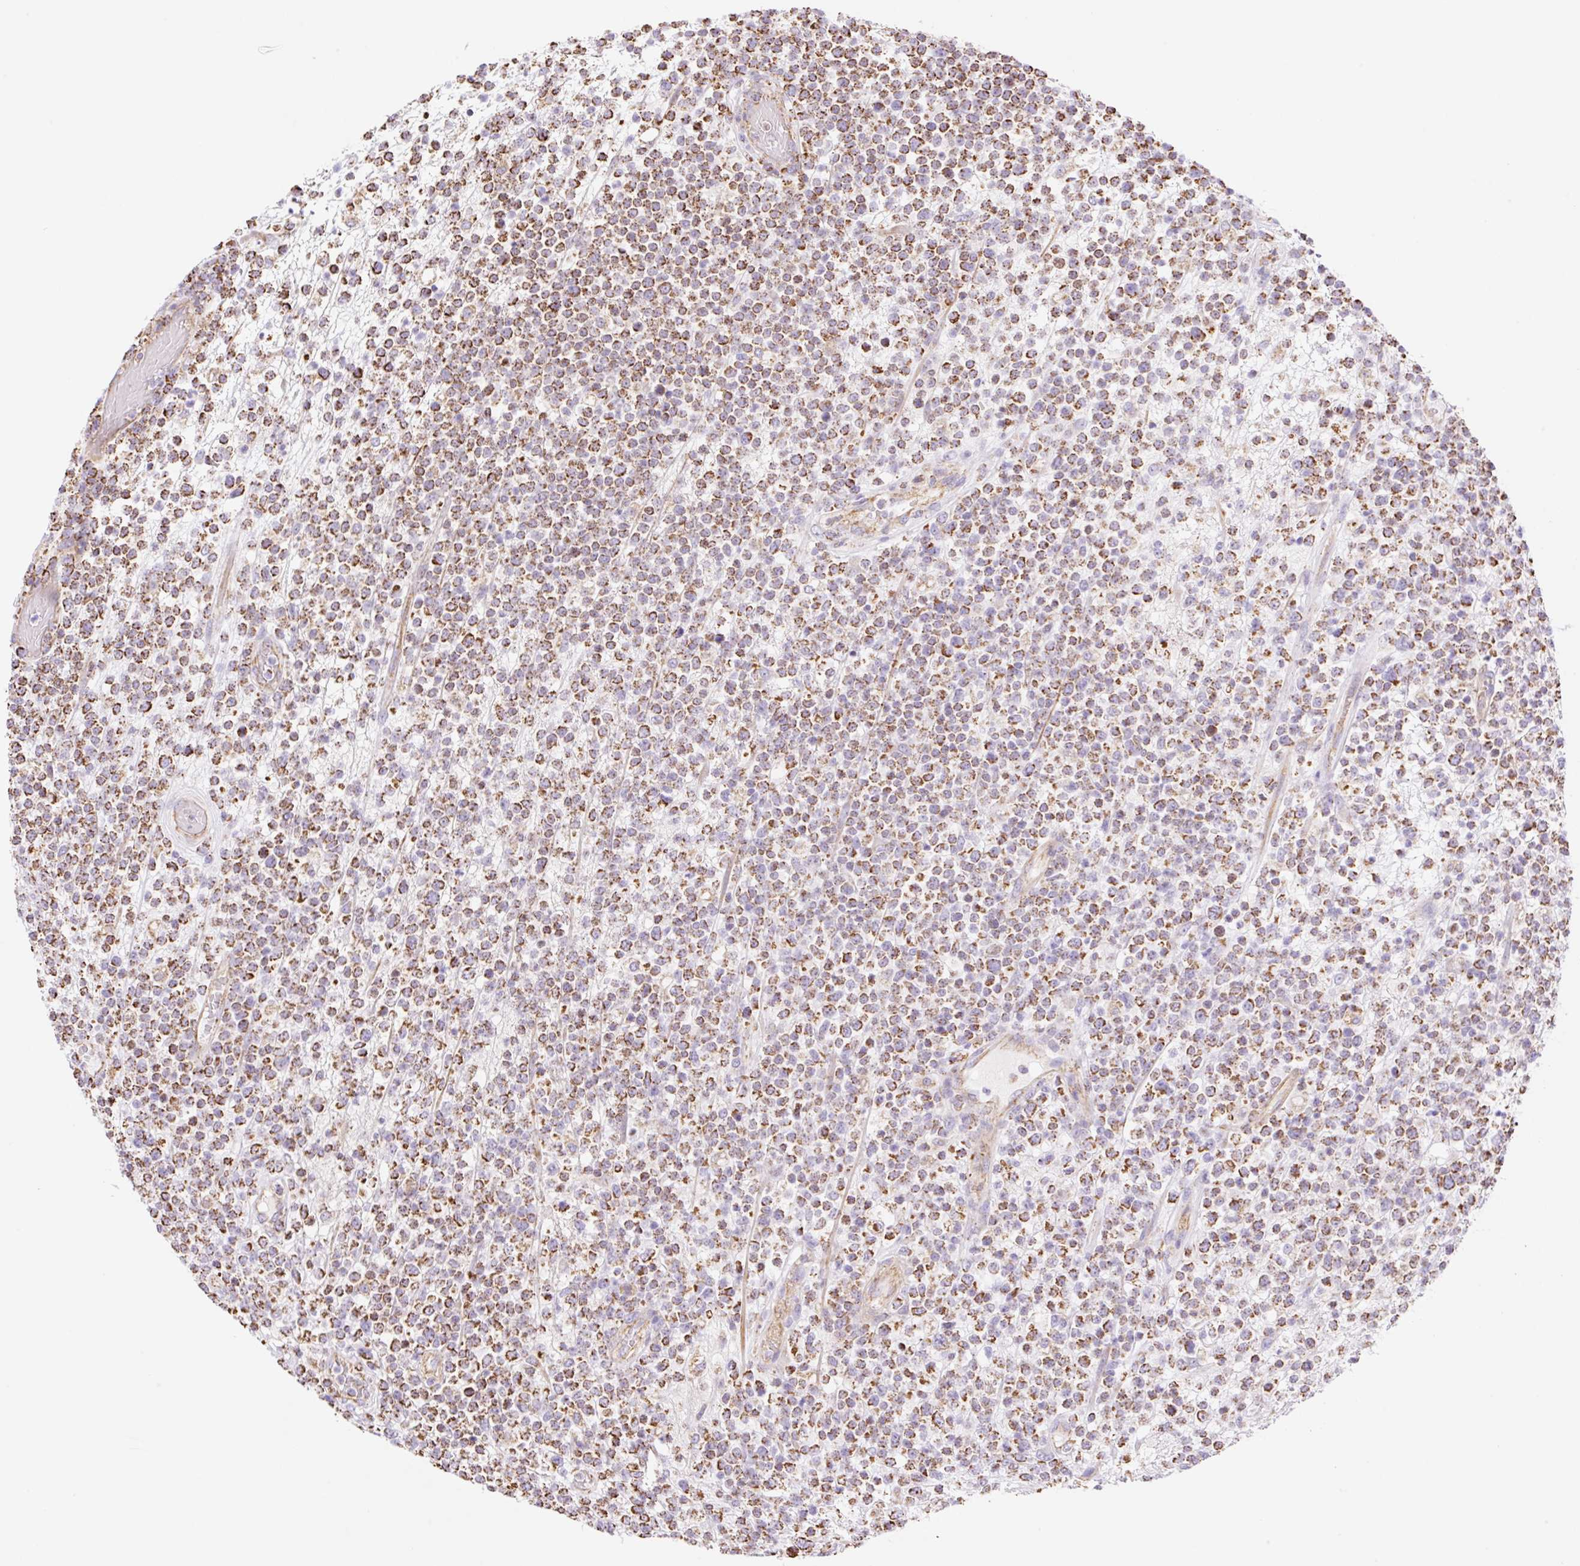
{"staining": {"intensity": "moderate", "quantity": ">75%", "location": "cytoplasmic/membranous"}, "tissue": "lymphoma", "cell_type": "Tumor cells", "image_type": "cancer", "snomed": [{"axis": "morphology", "description": "Malignant lymphoma, non-Hodgkin's type, High grade"}, {"axis": "topography", "description": "Colon"}], "caption": "IHC (DAB (3,3'-diaminobenzidine)) staining of lymphoma displays moderate cytoplasmic/membranous protein expression in approximately >75% of tumor cells.", "gene": "ESAM", "patient": {"sex": "female", "age": 53}}